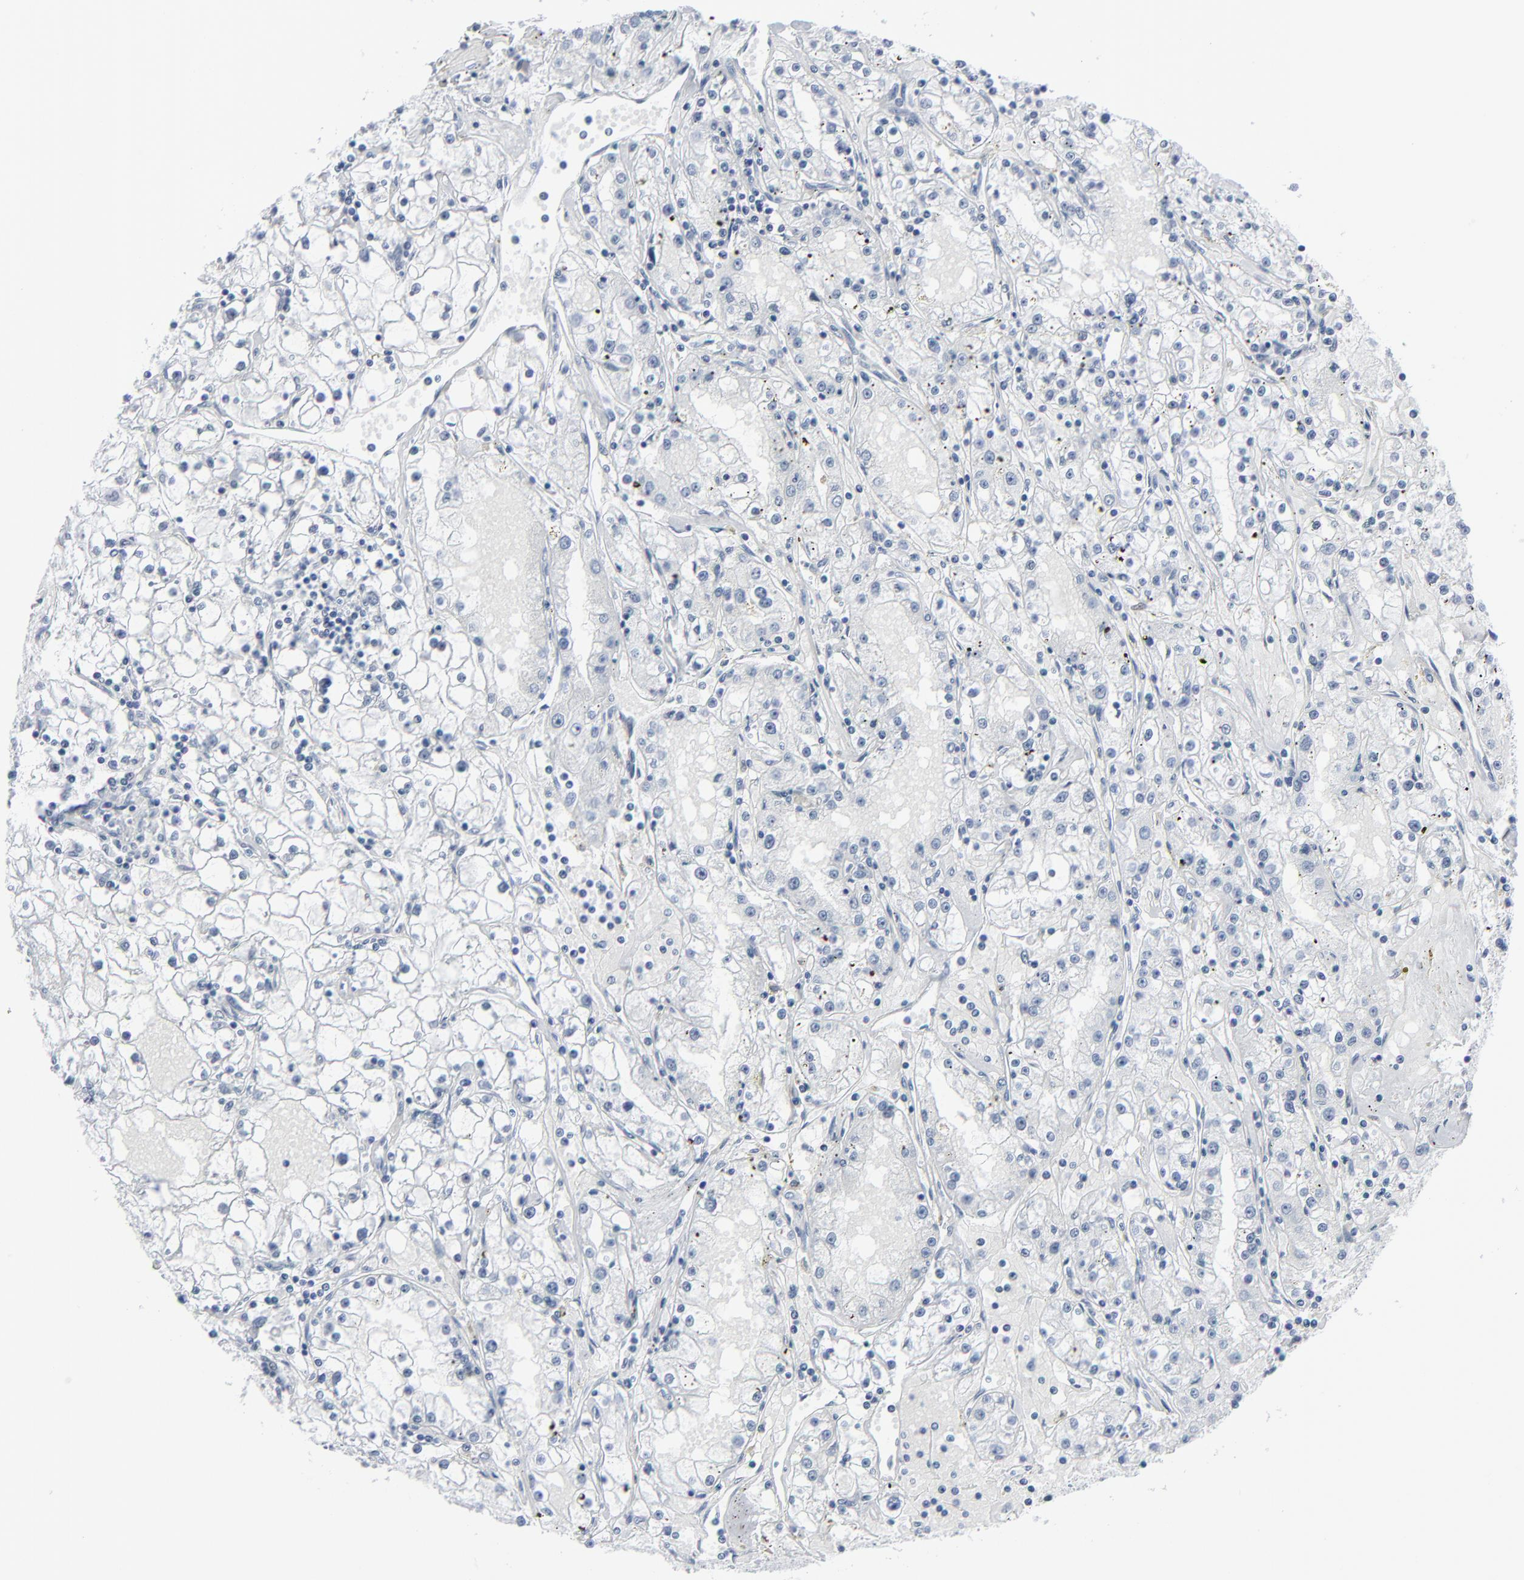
{"staining": {"intensity": "negative", "quantity": "none", "location": "none"}, "tissue": "renal cancer", "cell_type": "Tumor cells", "image_type": "cancer", "snomed": [{"axis": "morphology", "description": "Adenocarcinoma, NOS"}, {"axis": "topography", "description": "Kidney"}], "caption": "IHC of human renal adenocarcinoma demonstrates no positivity in tumor cells.", "gene": "SIRT1", "patient": {"sex": "male", "age": 56}}